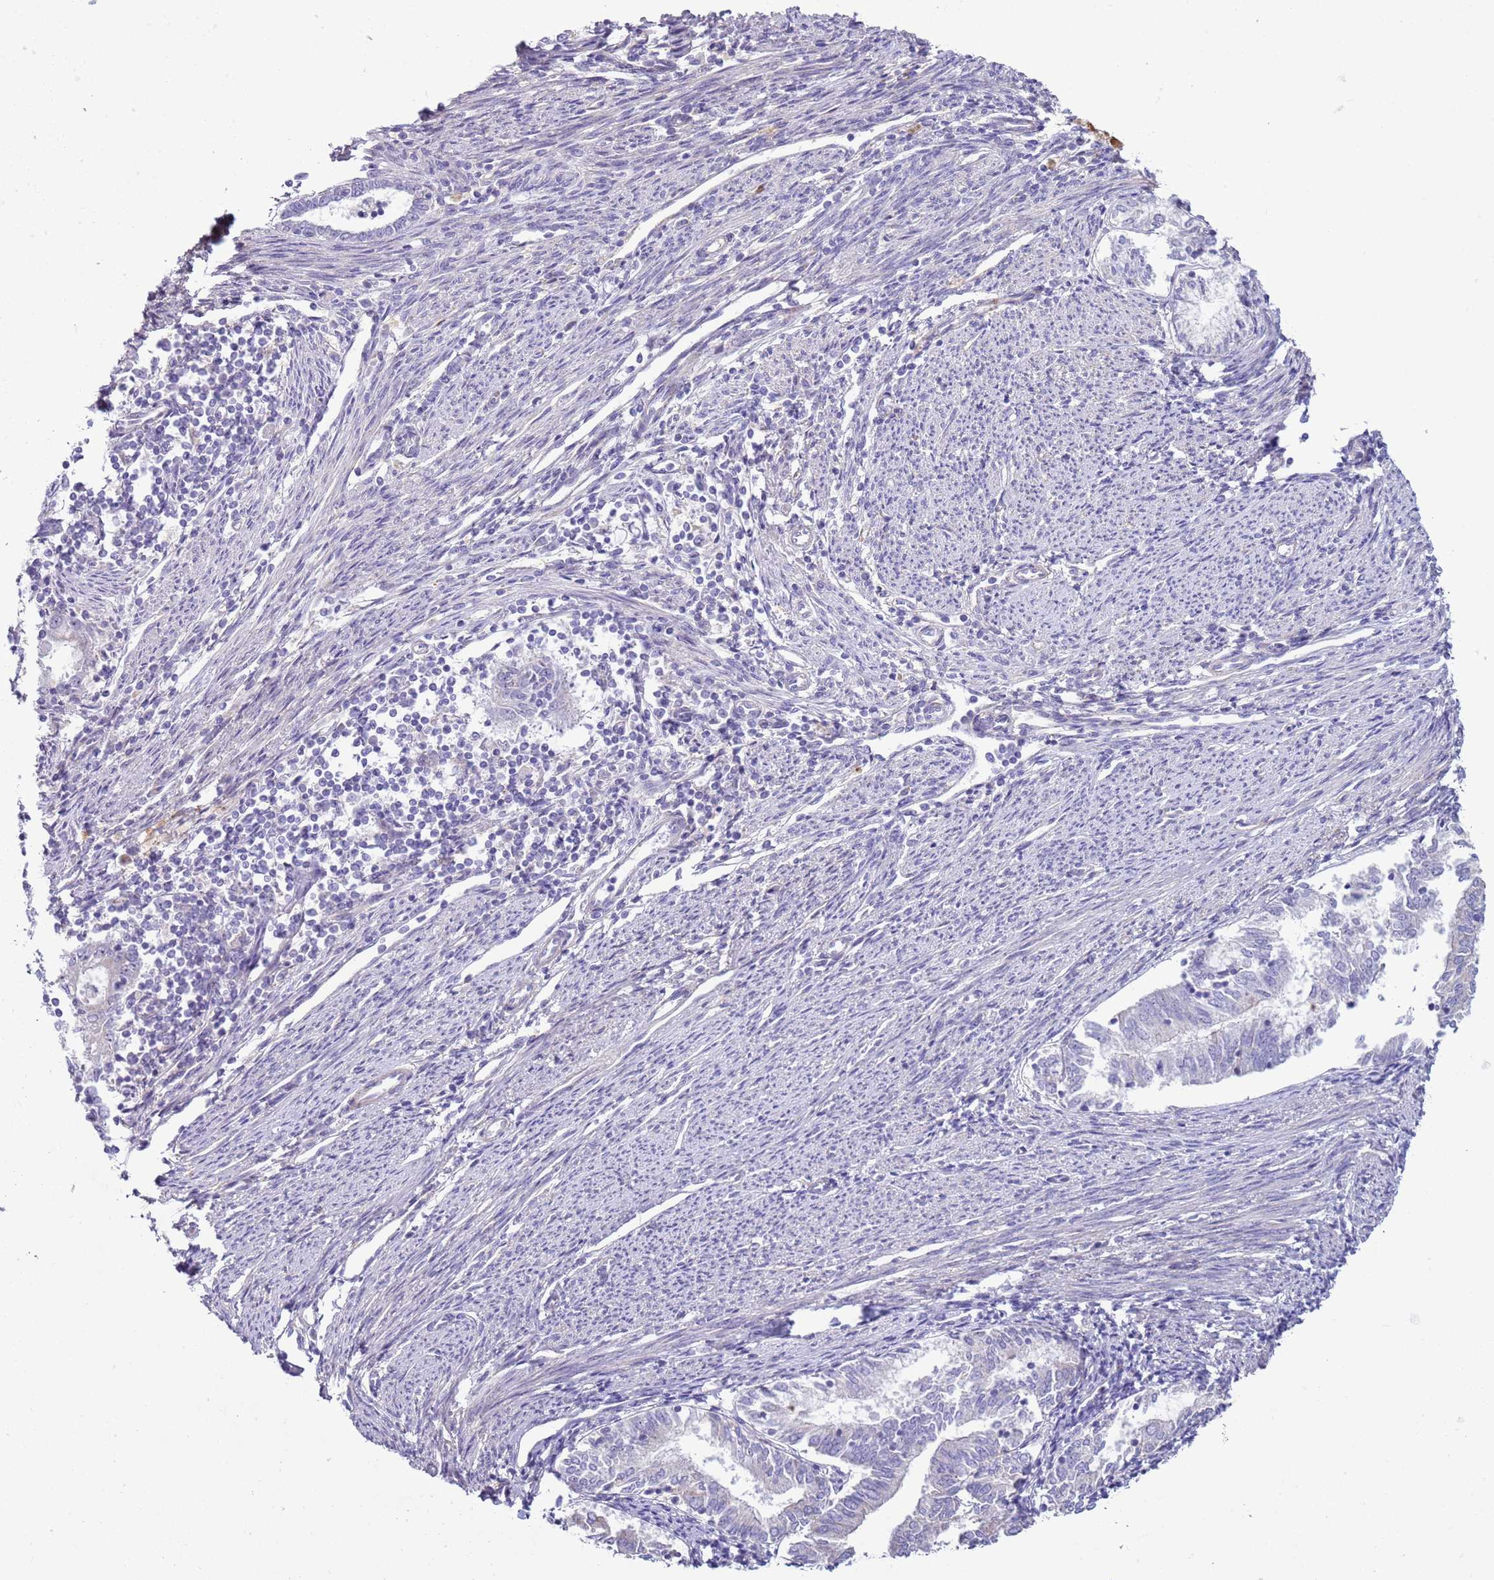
{"staining": {"intensity": "negative", "quantity": "none", "location": "none"}, "tissue": "endometrial cancer", "cell_type": "Tumor cells", "image_type": "cancer", "snomed": [{"axis": "morphology", "description": "Adenocarcinoma, NOS"}, {"axis": "topography", "description": "Endometrium"}], "caption": "Micrograph shows no protein expression in tumor cells of adenocarcinoma (endometrial) tissue.", "gene": "HEATR1", "patient": {"sex": "female", "age": 79}}